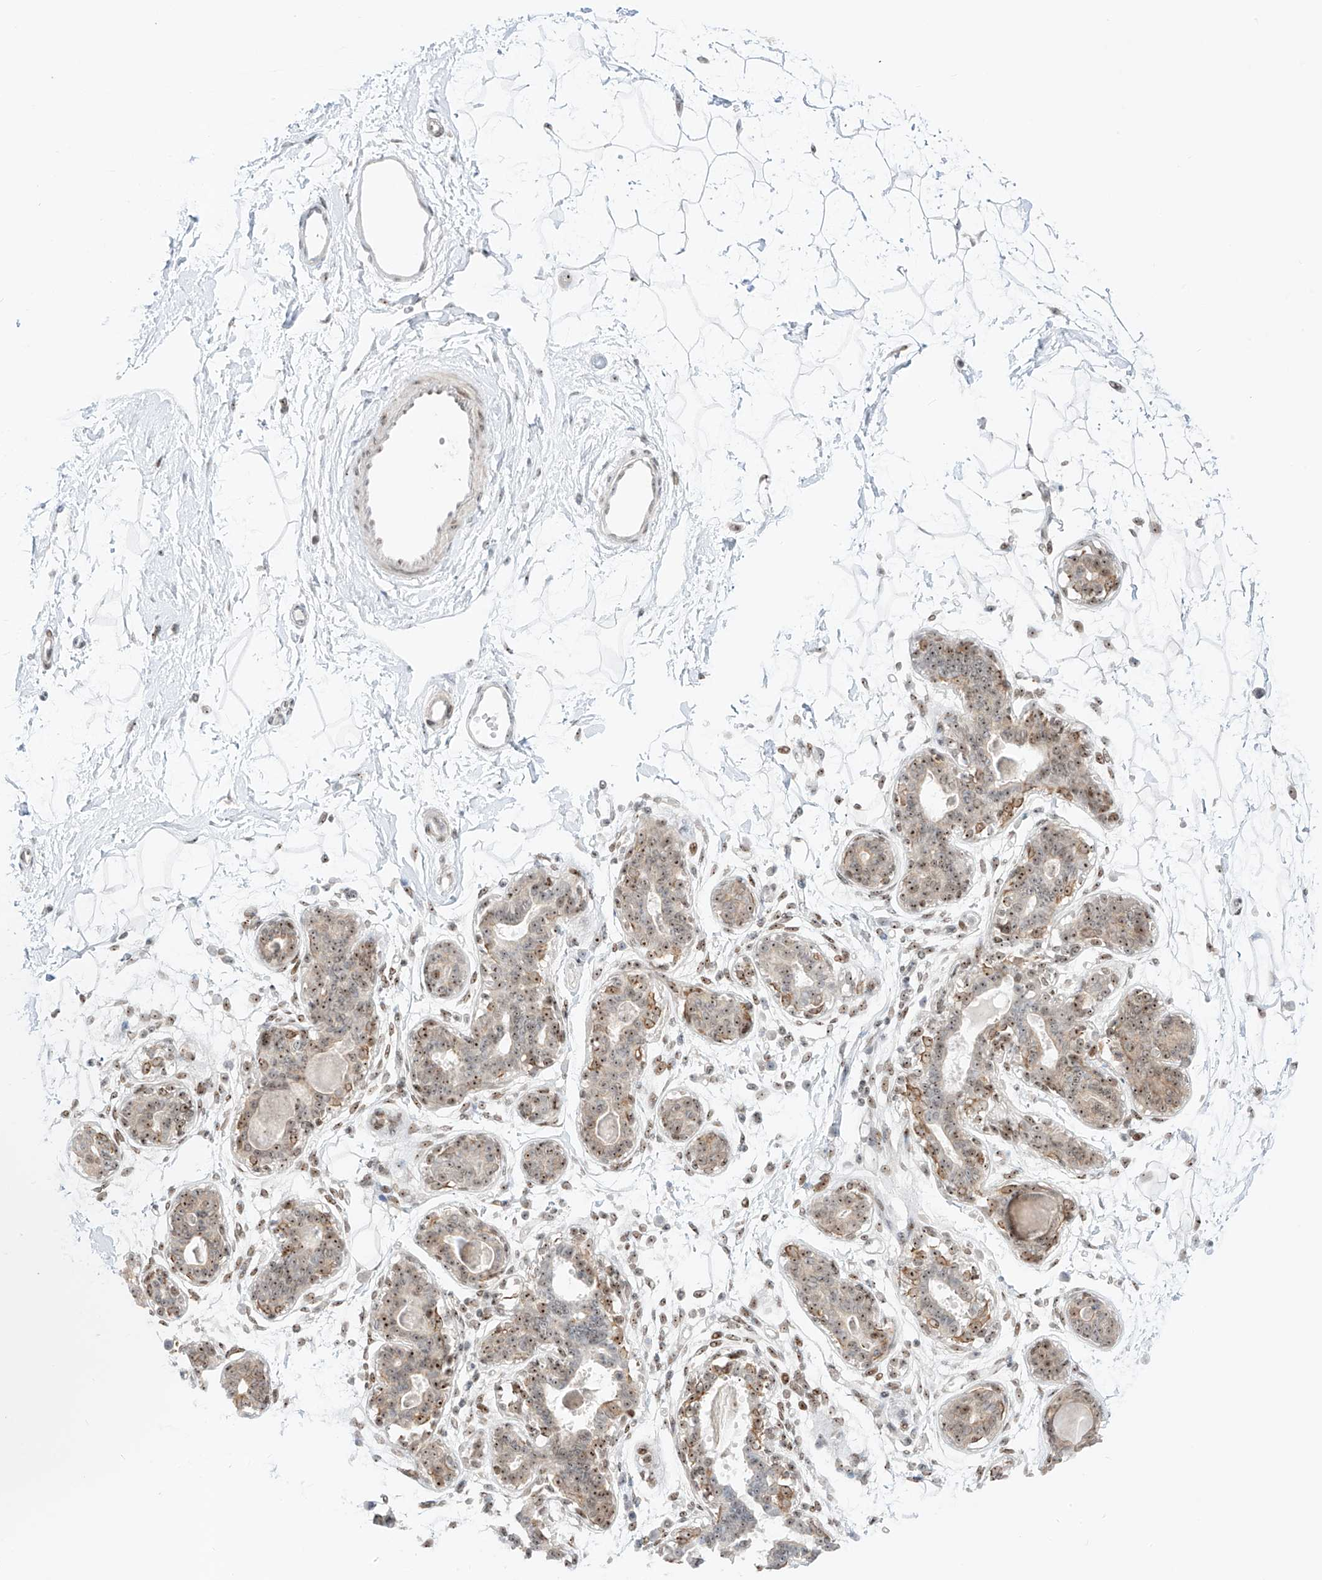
{"staining": {"intensity": "negative", "quantity": "none", "location": "none"}, "tissue": "breast", "cell_type": "Adipocytes", "image_type": "normal", "snomed": [{"axis": "morphology", "description": "Normal tissue, NOS"}, {"axis": "topography", "description": "Breast"}], "caption": "Immunohistochemistry image of benign human breast stained for a protein (brown), which displays no expression in adipocytes. Brightfield microscopy of IHC stained with DAB (brown) and hematoxylin (blue), captured at high magnification.", "gene": "ZNF512", "patient": {"sex": "female", "age": 45}}